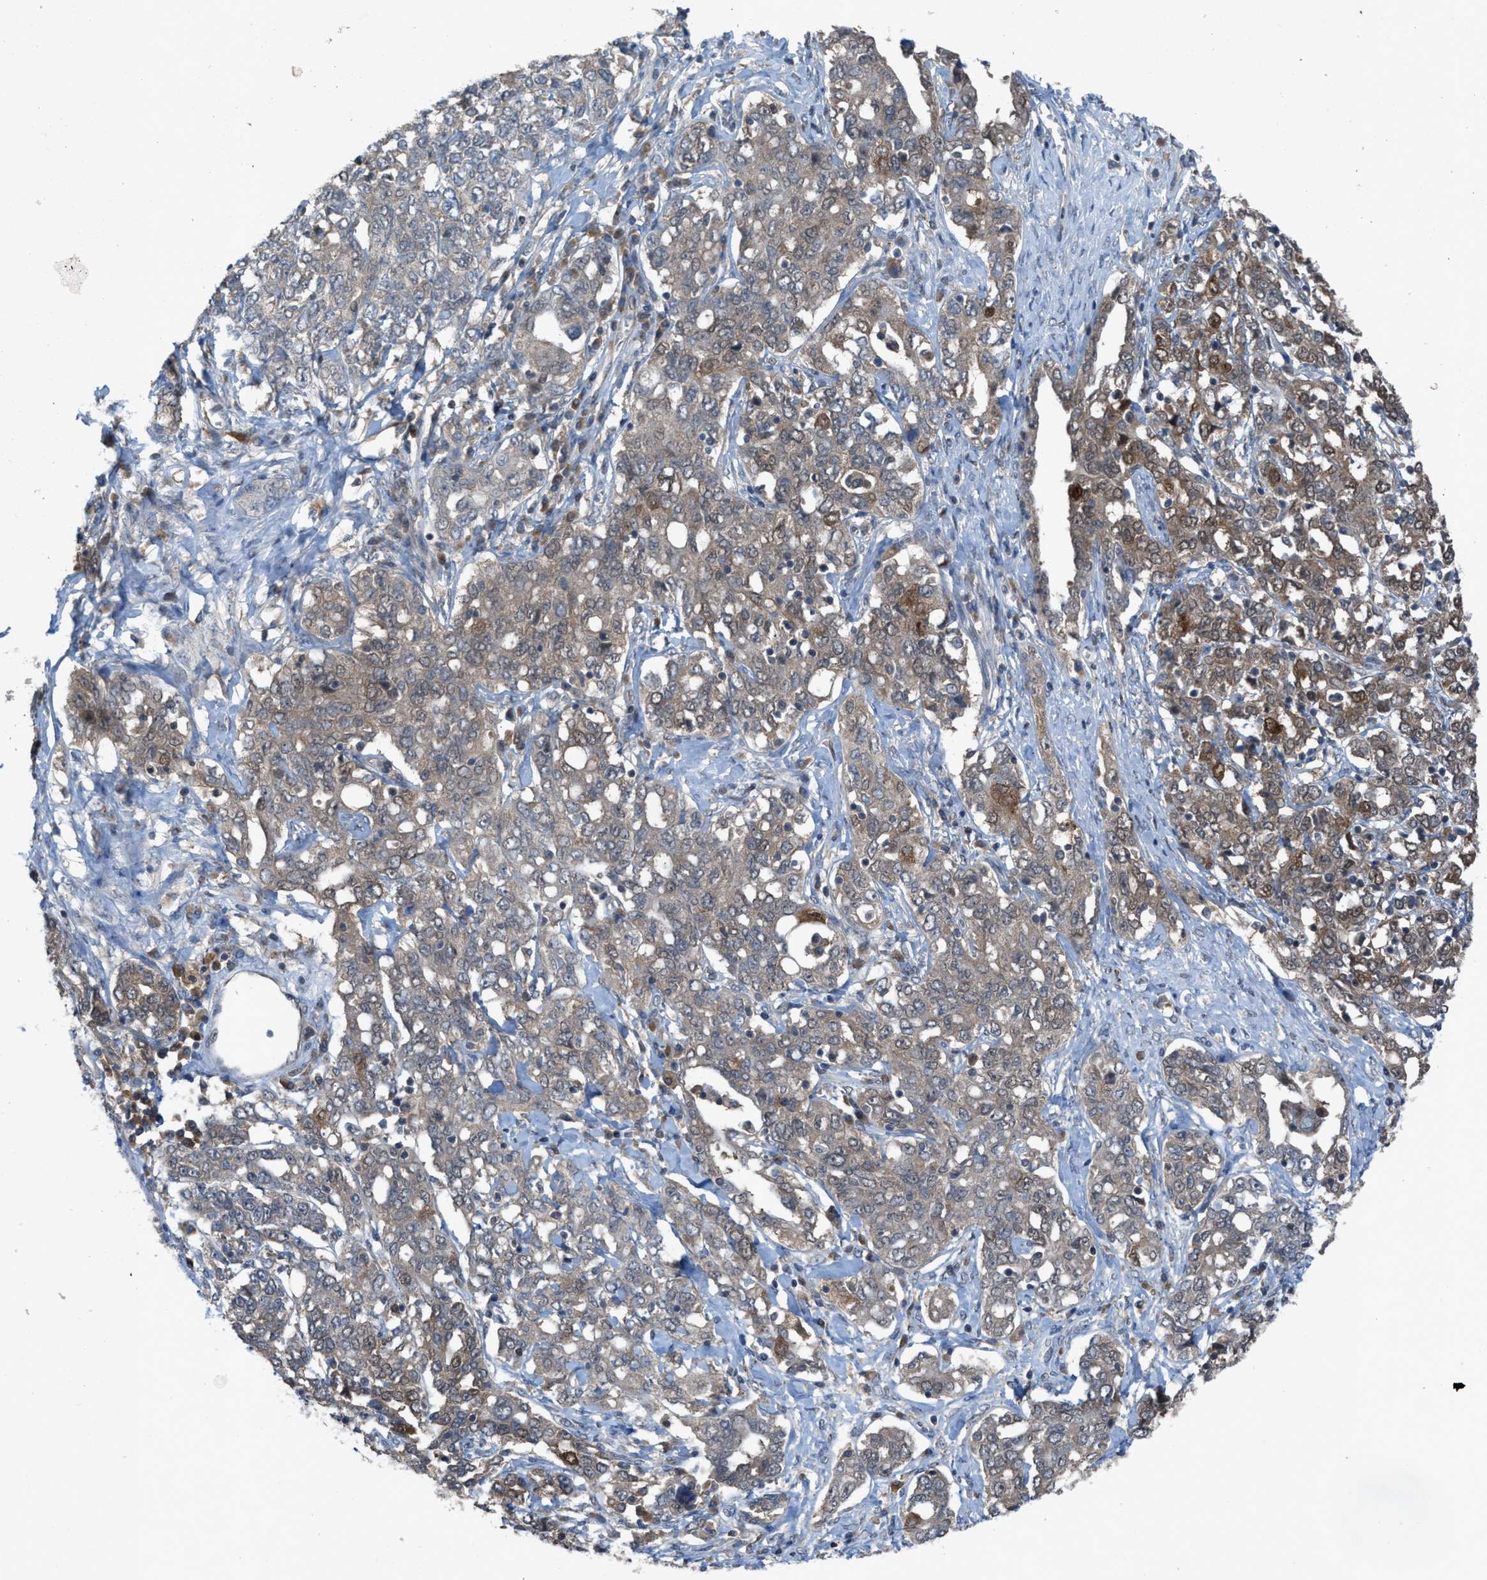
{"staining": {"intensity": "moderate", "quantity": "25%-75%", "location": "cytoplasmic/membranous,nuclear"}, "tissue": "ovarian cancer", "cell_type": "Tumor cells", "image_type": "cancer", "snomed": [{"axis": "morphology", "description": "Carcinoma, endometroid"}, {"axis": "topography", "description": "Ovary"}], "caption": "Tumor cells display medium levels of moderate cytoplasmic/membranous and nuclear expression in about 25%-75% of cells in endometroid carcinoma (ovarian).", "gene": "PLAA", "patient": {"sex": "female", "age": 62}}